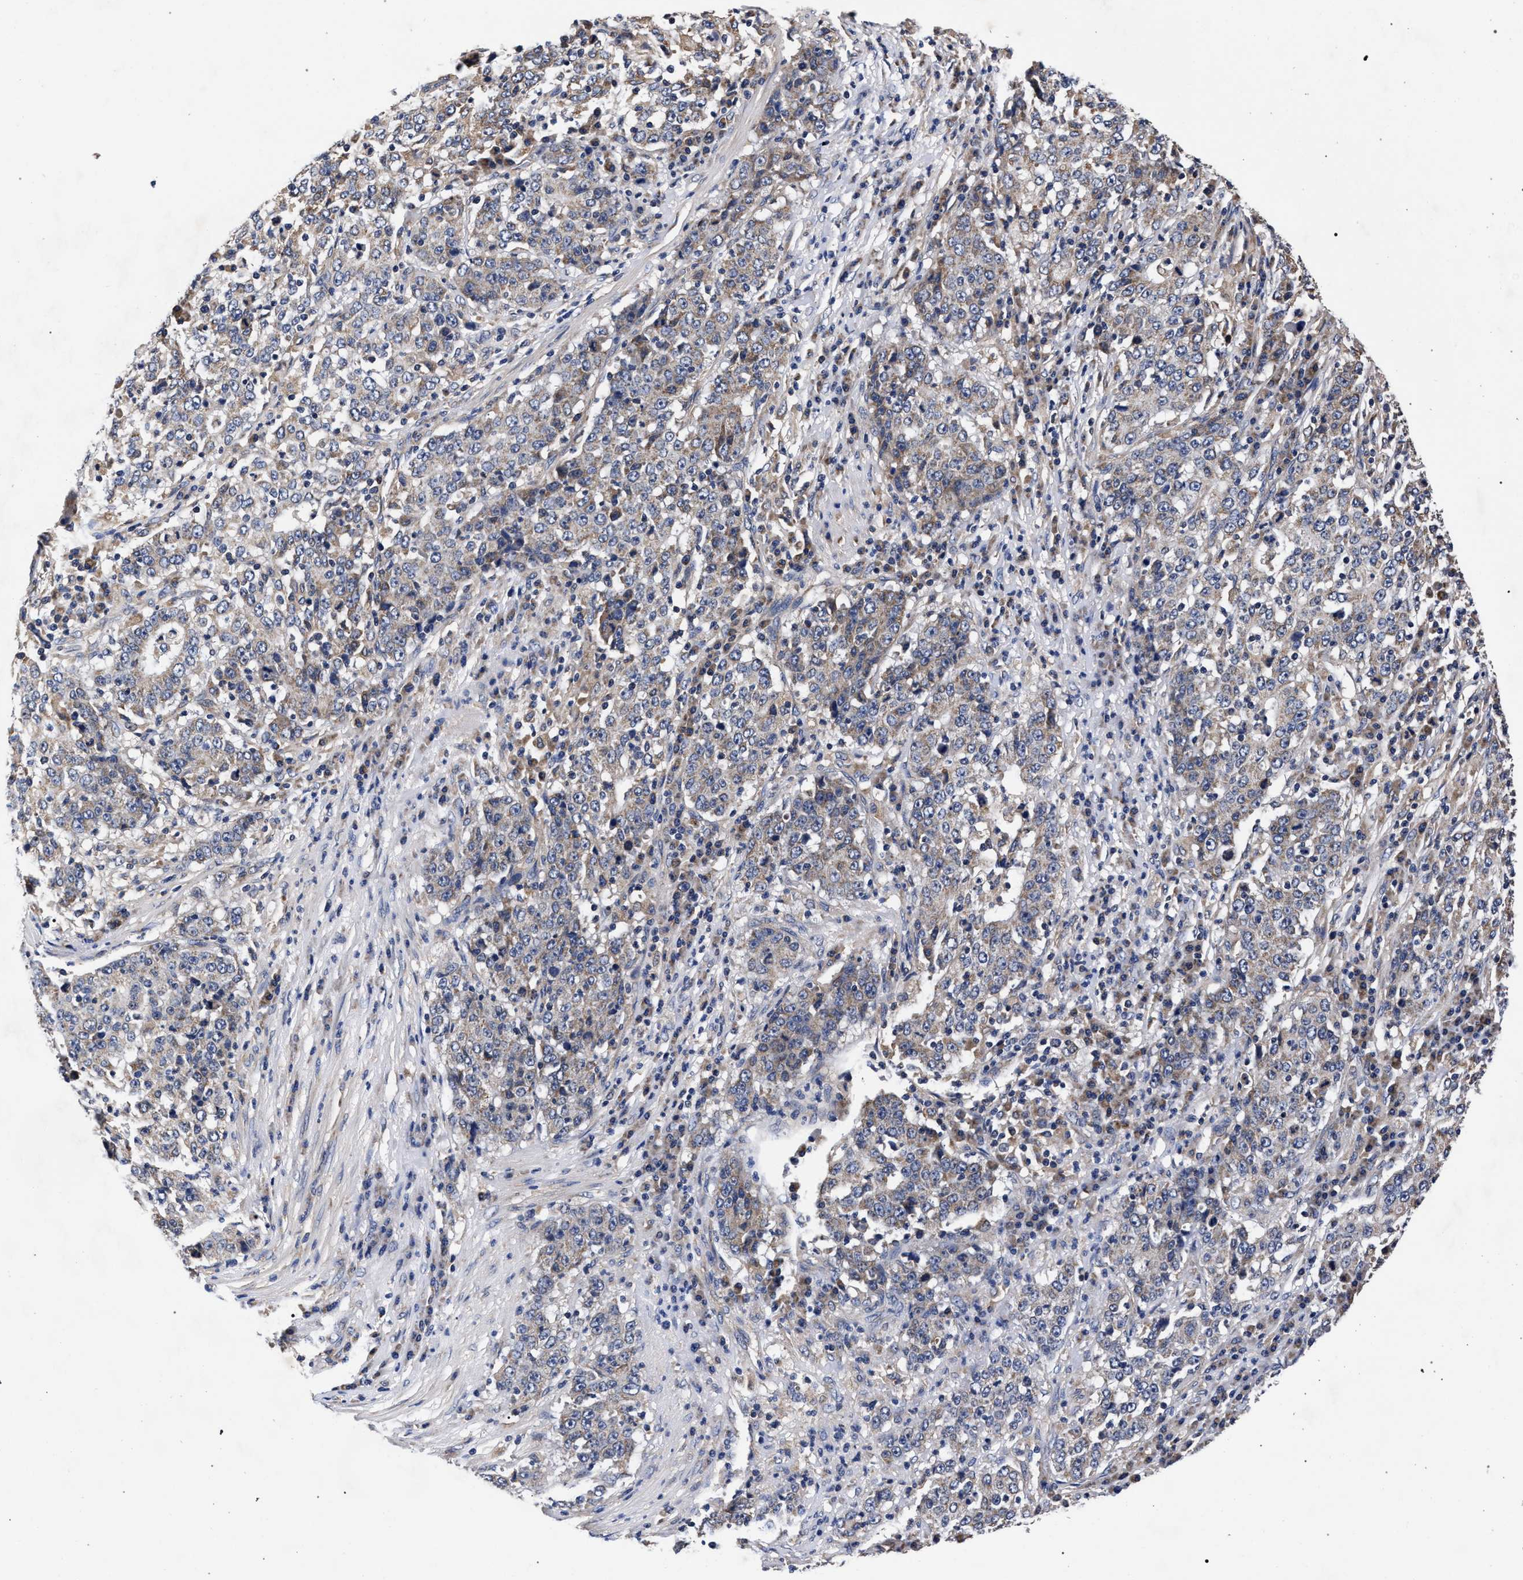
{"staining": {"intensity": "weak", "quantity": "25%-75%", "location": "cytoplasmic/membranous"}, "tissue": "stomach cancer", "cell_type": "Tumor cells", "image_type": "cancer", "snomed": [{"axis": "morphology", "description": "Adenocarcinoma, NOS"}, {"axis": "topography", "description": "Stomach"}], "caption": "The immunohistochemical stain labels weak cytoplasmic/membranous expression in tumor cells of adenocarcinoma (stomach) tissue.", "gene": "CFAP95", "patient": {"sex": "male", "age": 59}}